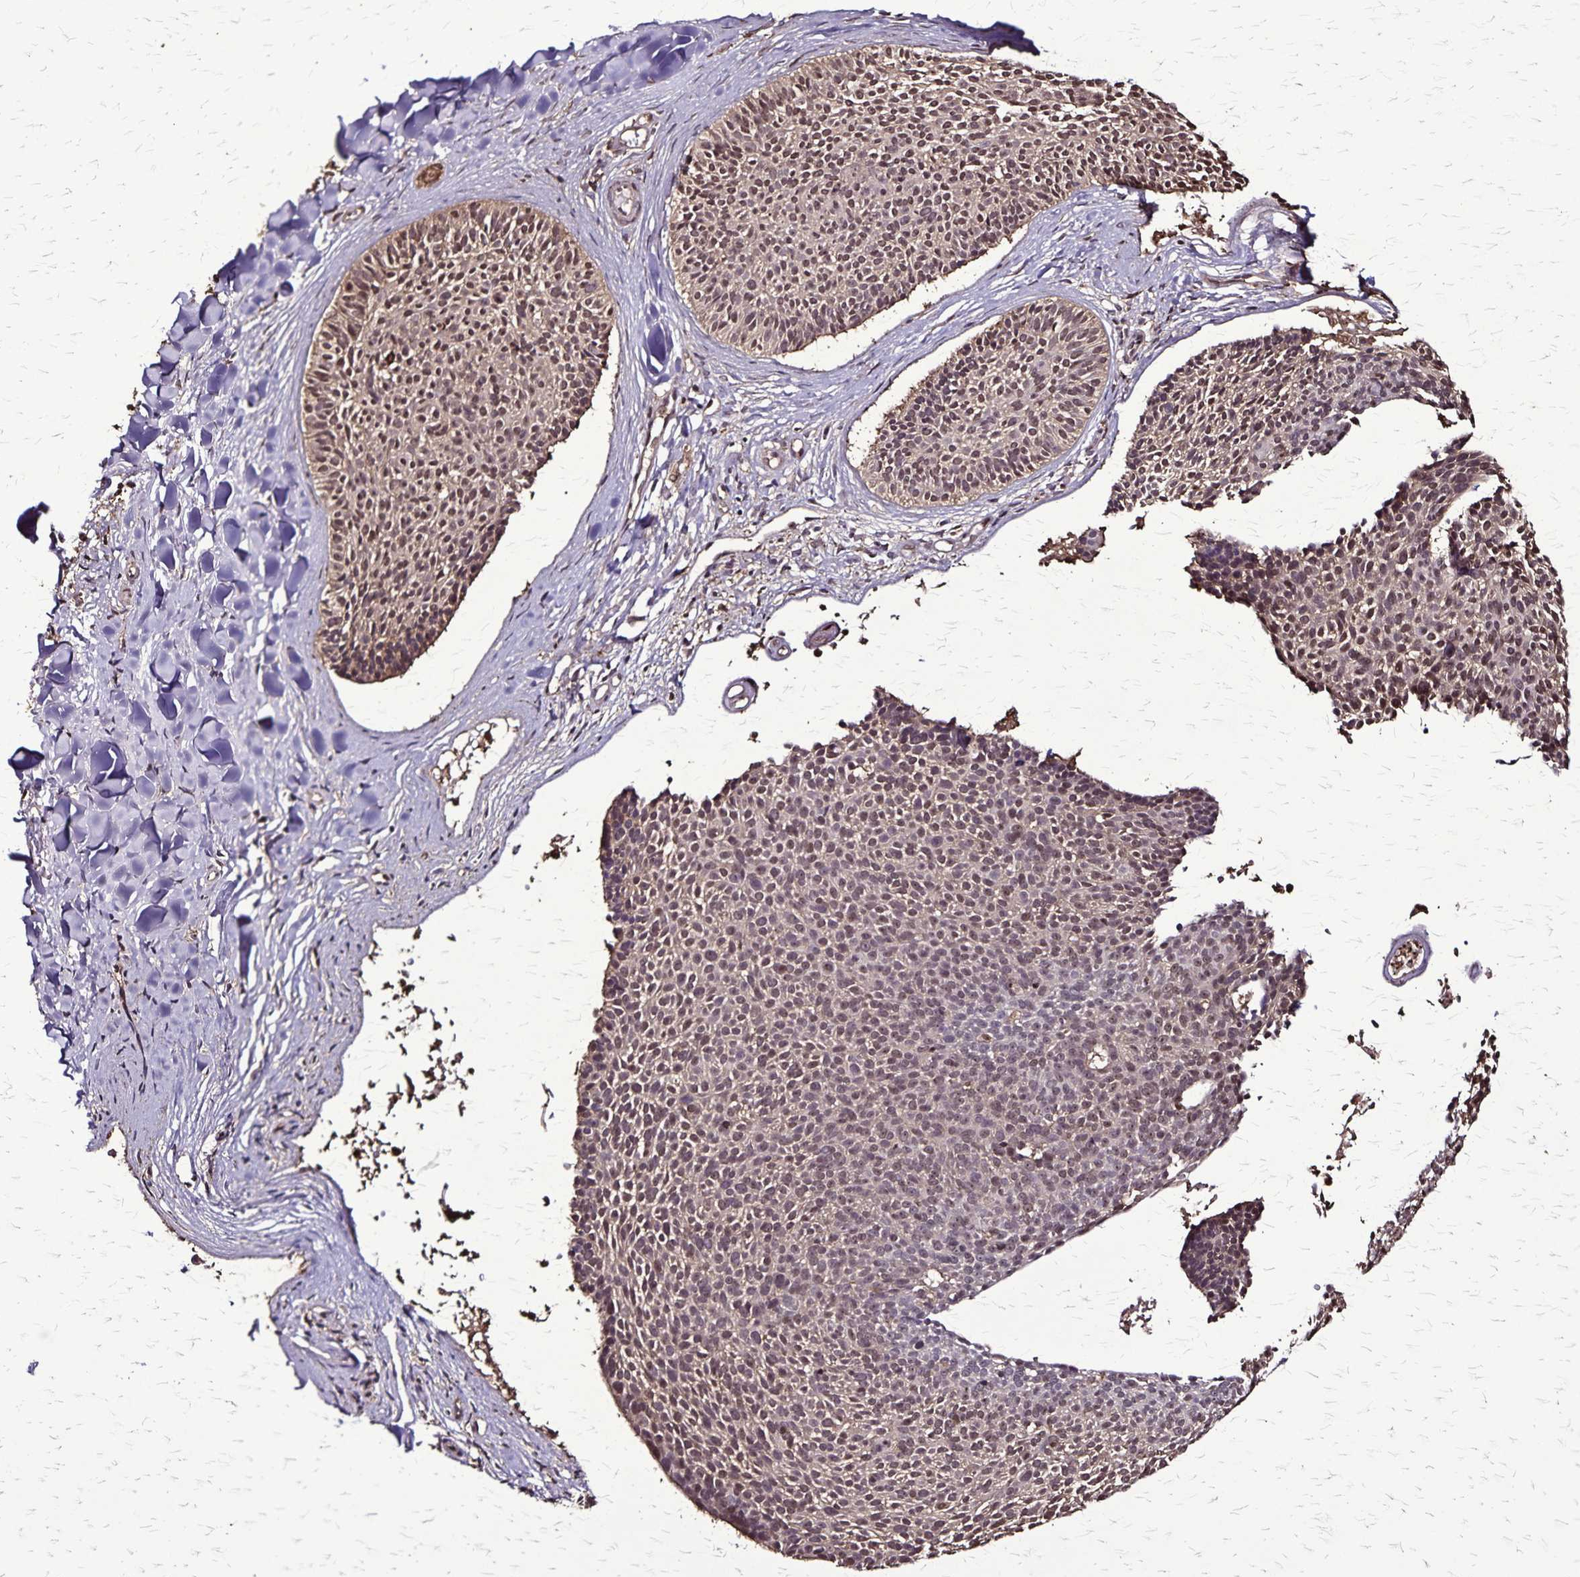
{"staining": {"intensity": "weak", "quantity": "25%-75%", "location": "nuclear"}, "tissue": "skin cancer", "cell_type": "Tumor cells", "image_type": "cancer", "snomed": [{"axis": "morphology", "description": "Basal cell carcinoma"}, {"axis": "topography", "description": "Skin"}], "caption": "Weak nuclear expression is identified in about 25%-75% of tumor cells in skin cancer.", "gene": "CHMP1B", "patient": {"sex": "male", "age": 82}}